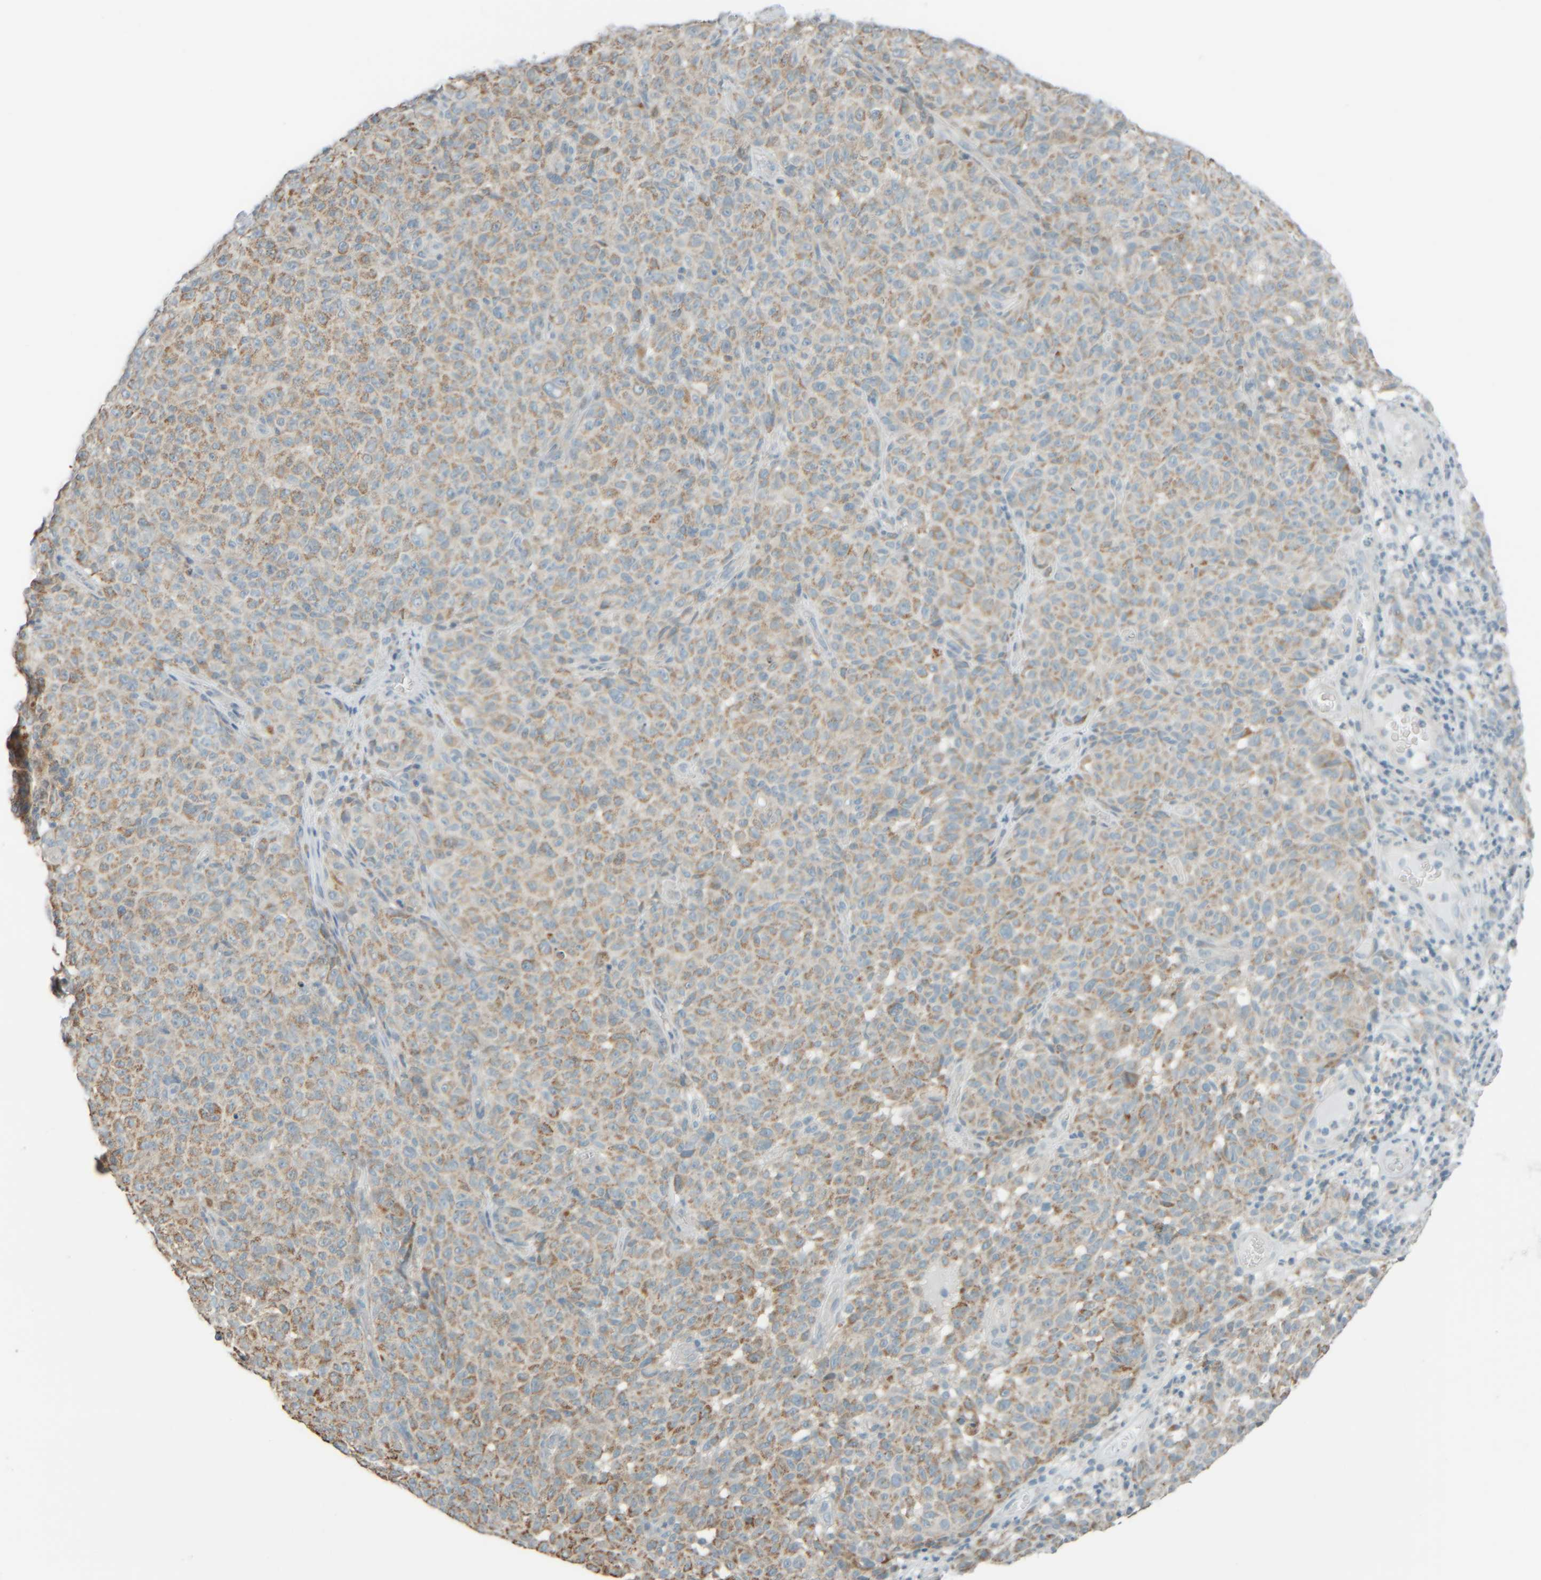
{"staining": {"intensity": "weak", "quantity": ">75%", "location": "cytoplasmic/membranous"}, "tissue": "melanoma", "cell_type": "Tumor cells", "image_type": "cancer", "snomed": [{"axis": "morphology", "description": "Malignant melanoma, NOS"}, {"axis": "topography", "description": "Skin"}], "caption": "The image shows a brown stain indicating the presence of a protein in the cytoplasmic/membranous of tumor cells in melanoma.", "gene": "PTGES3L-AARSD1", "patient": {"sex": "female", "age": 82}}